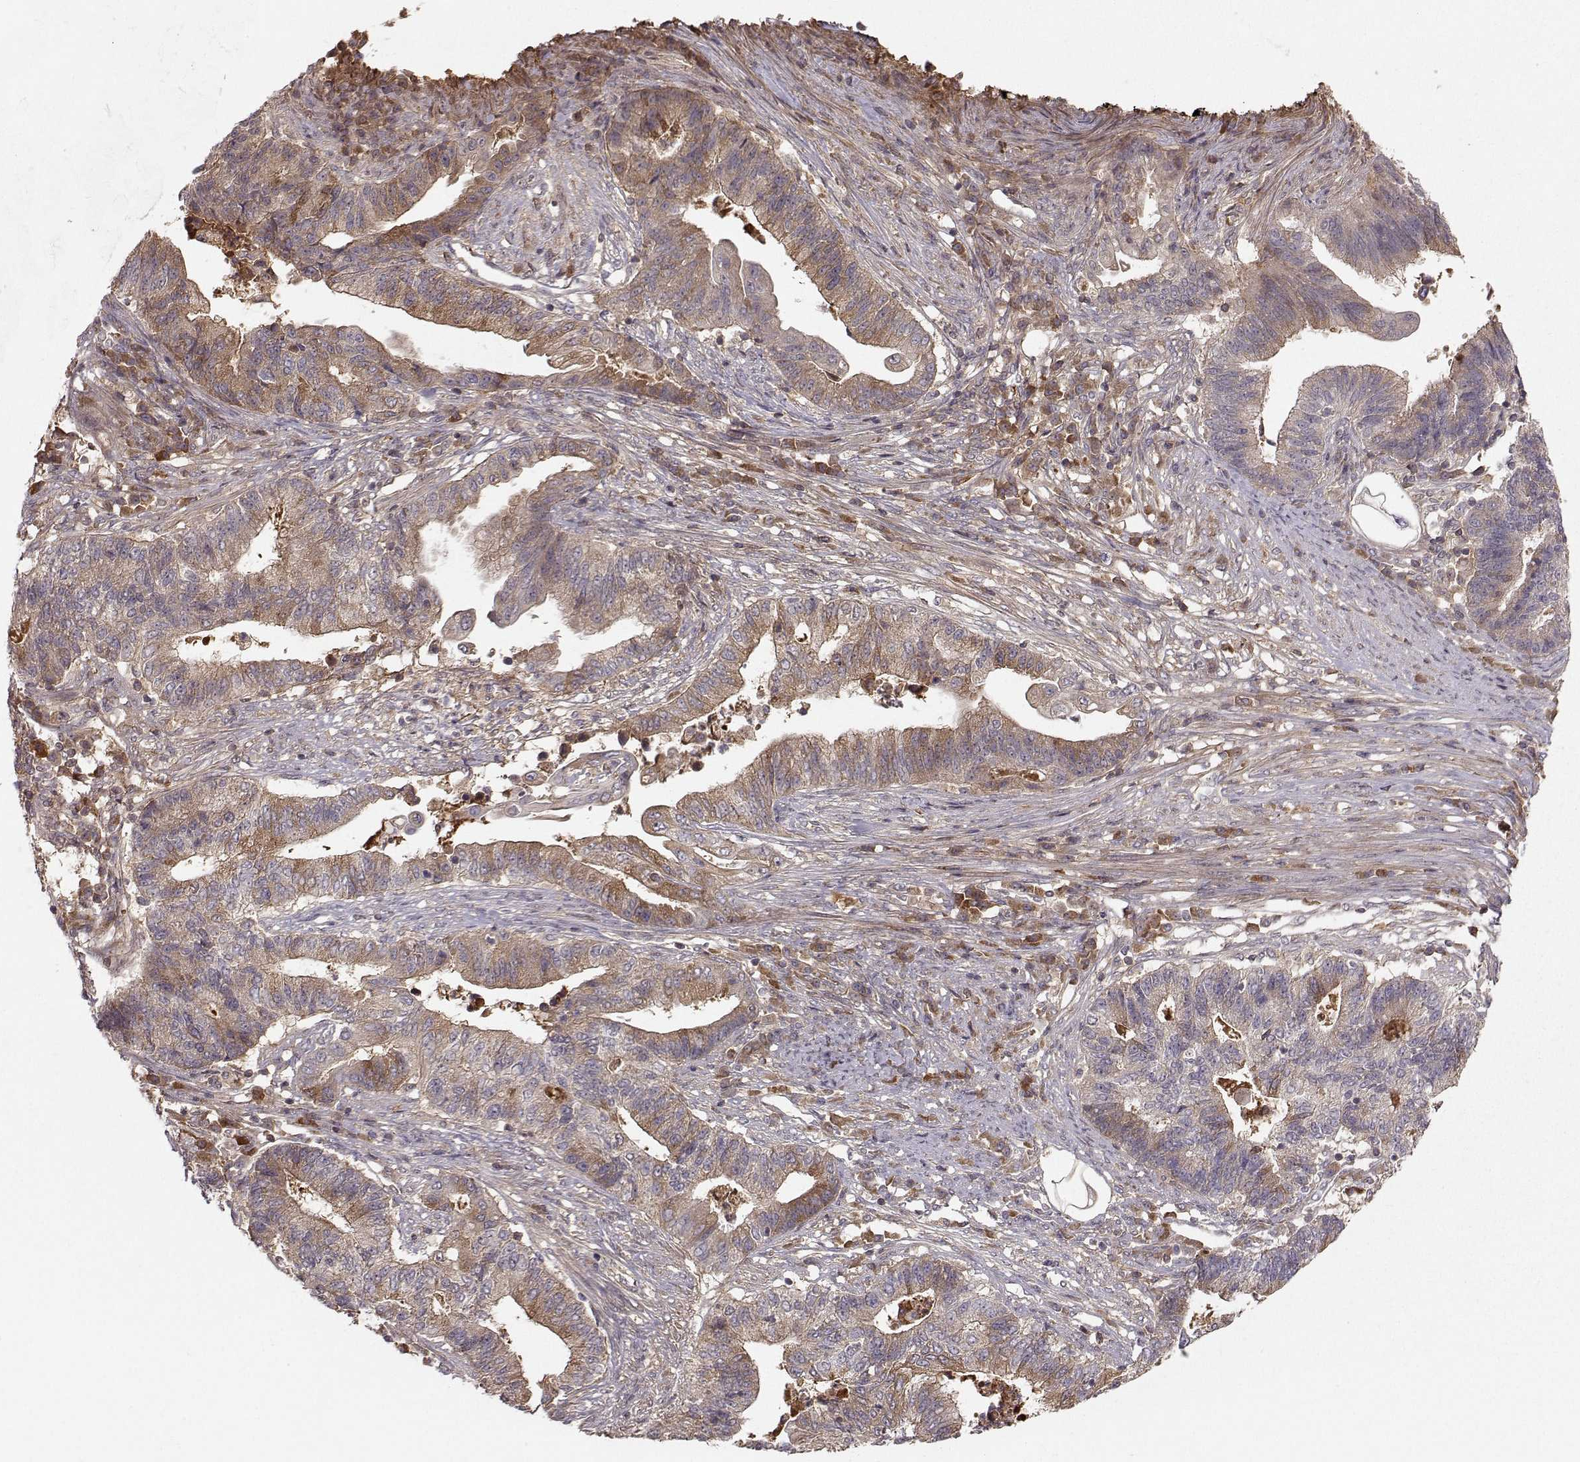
{"staining": {"intensity": "moderate", "quantity": "25%-75%", "location": "cytoplasmic/membranous"}, "tissue": "endometrial cancer", "cell_type": "Tumor cells", "image_type": "cancer", "snomed": [{"axis": "morphology", "description": "Adenocarcinoma, NOS"}, {"axis": "topography", "description": "Uterus"}, {"axis": "topography", "description": "Endometrium"}], "caption": "A micrograph of human endometrial cancer stained for a protein demonstrates moderate cytoplasmic/membranous brown staining in tumor cells.", "gene": "WNT6", "patient": {"sex": "female", "age": 54}}